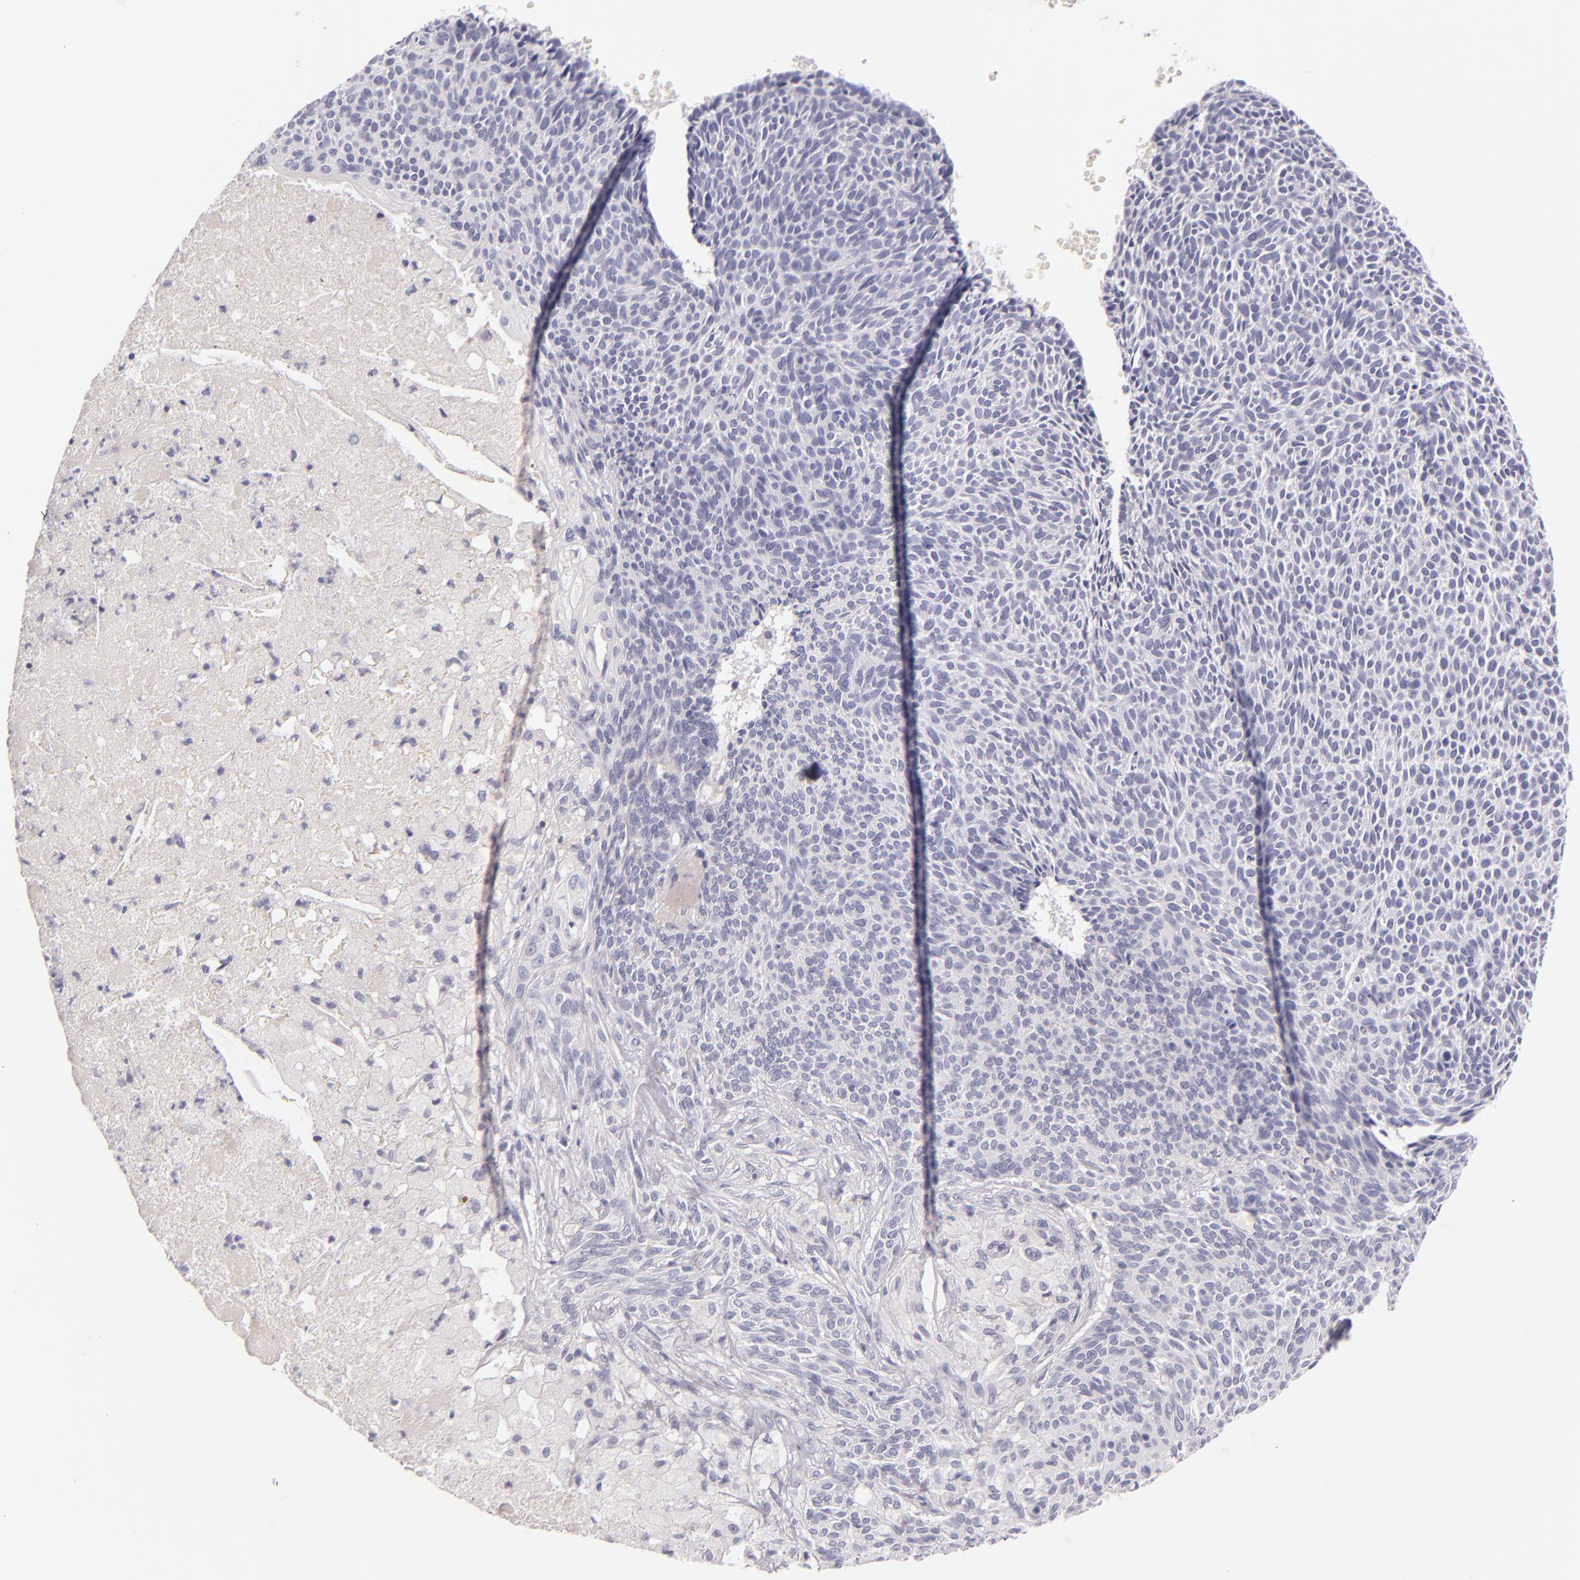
{"staining": {"intensity": "negative", "quantity": "none", "location": "none"}, "tissue": "skin cancer", "cell_type": "Tumor cells", "image_type": "cancer", "snomed": [{"axis": "morphology", "description": "Basal cell carcinoma"}, {"axis": "topography", "description": "Skin"}], "caption": "High power microscopy histopathology image of an IHC micrograph of basal cell carcinoma (skin), revealing no significant positivity in tumor cells.", "gene": "INA", "patient": {"sex": "male", "age": 84}}